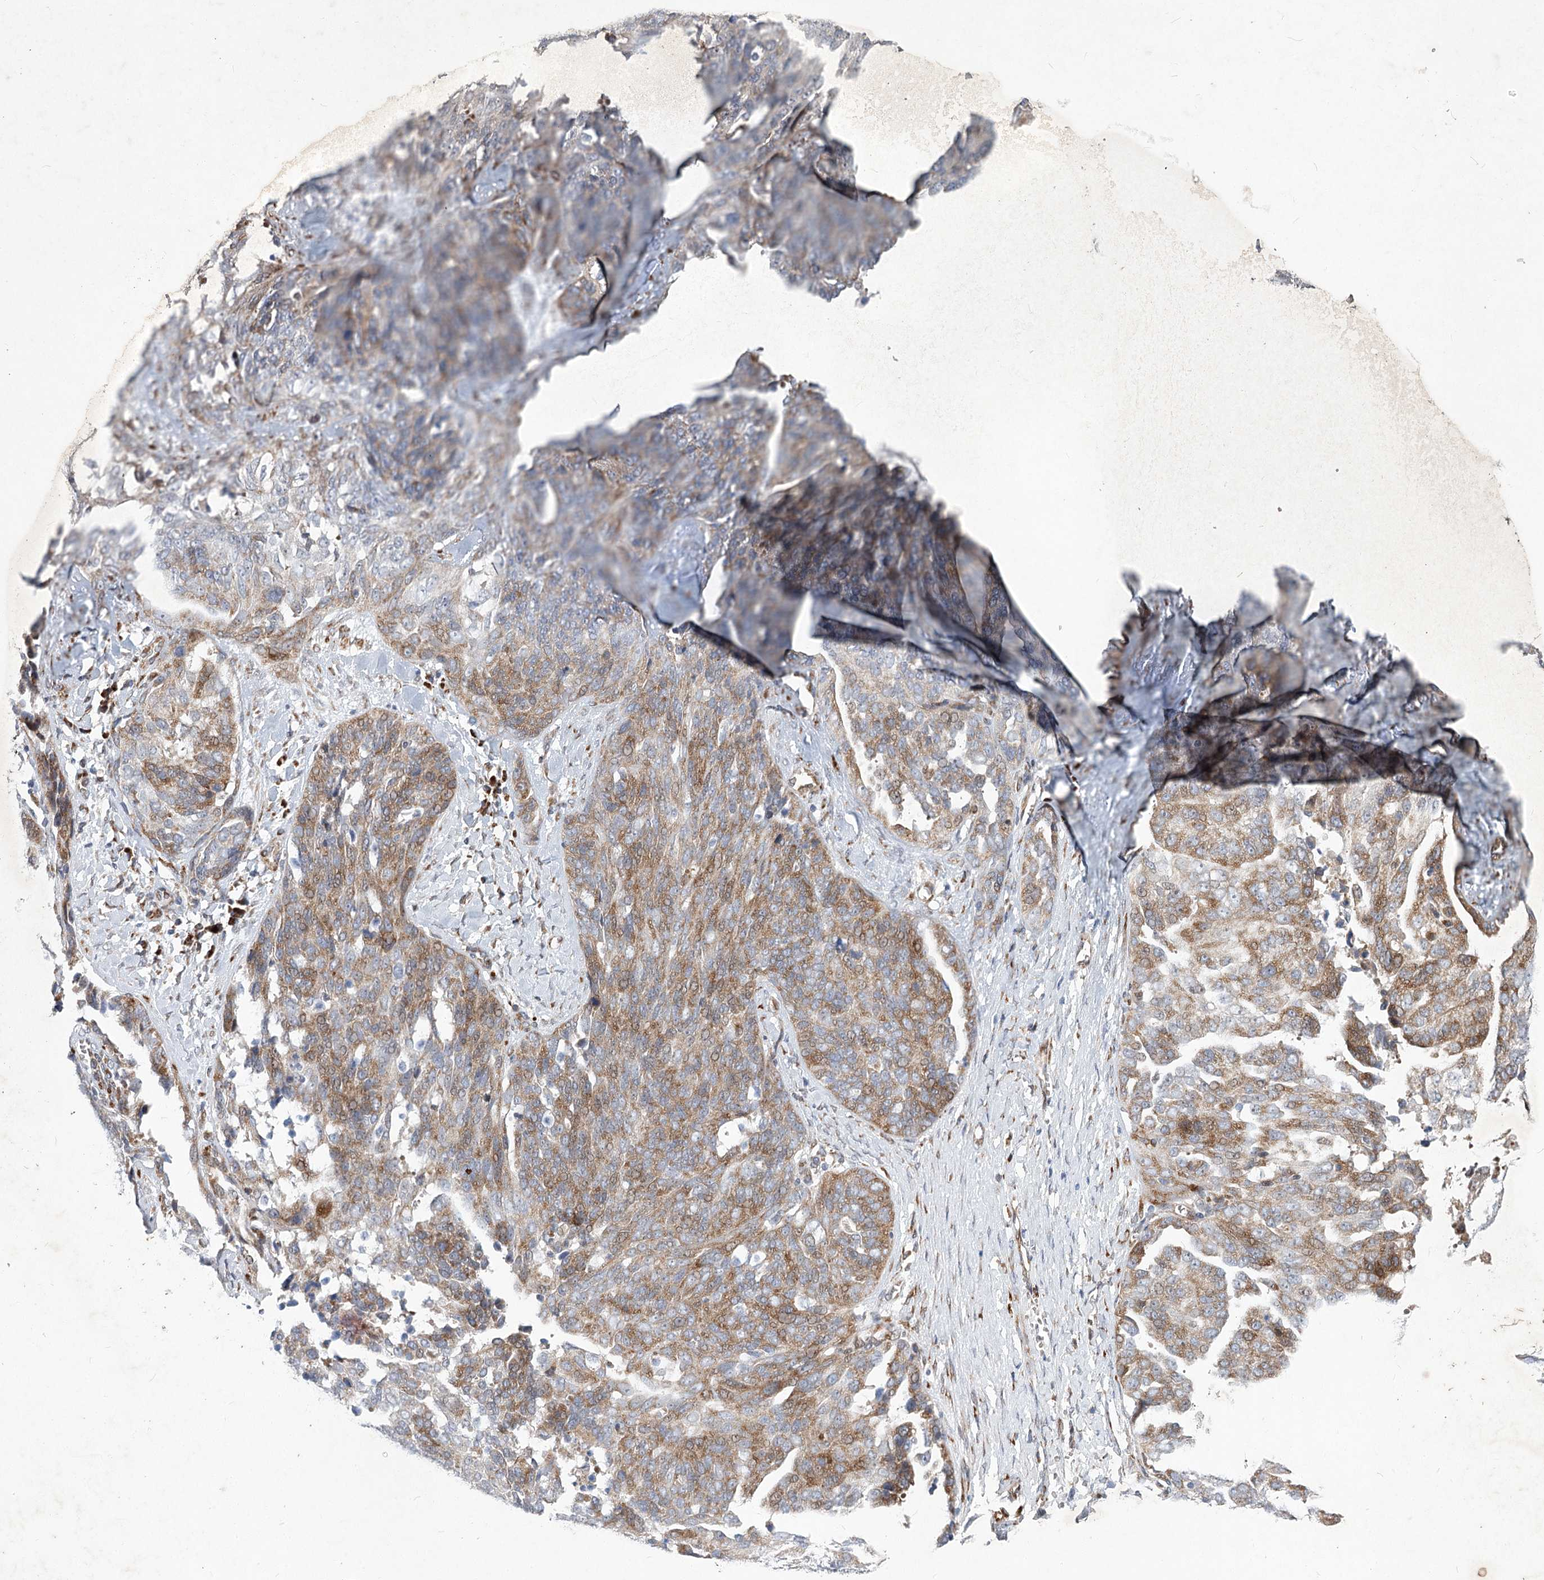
{"staining": {"intensity": "moderate", "quantity": ">75%", "location": "cytoplasmic/membranous"}, "tissue": "ovarian cancer", "cell_type": "Tumor cells", "image_type": "cancer", "snomed": [{"axis": "morphology", "description": "Cystadenocarcinoma, serous, NOS"}, {"axis": "topography", "description": "Ovary"}], "caption": "A brown stain labels moderate cytoplasmic/membranous positivity of a protein in human ovarian serous cystadenocarcinoma tumor cells.", "gene": "GCNT4", "patient": {"sex": "female", "age": 44}}